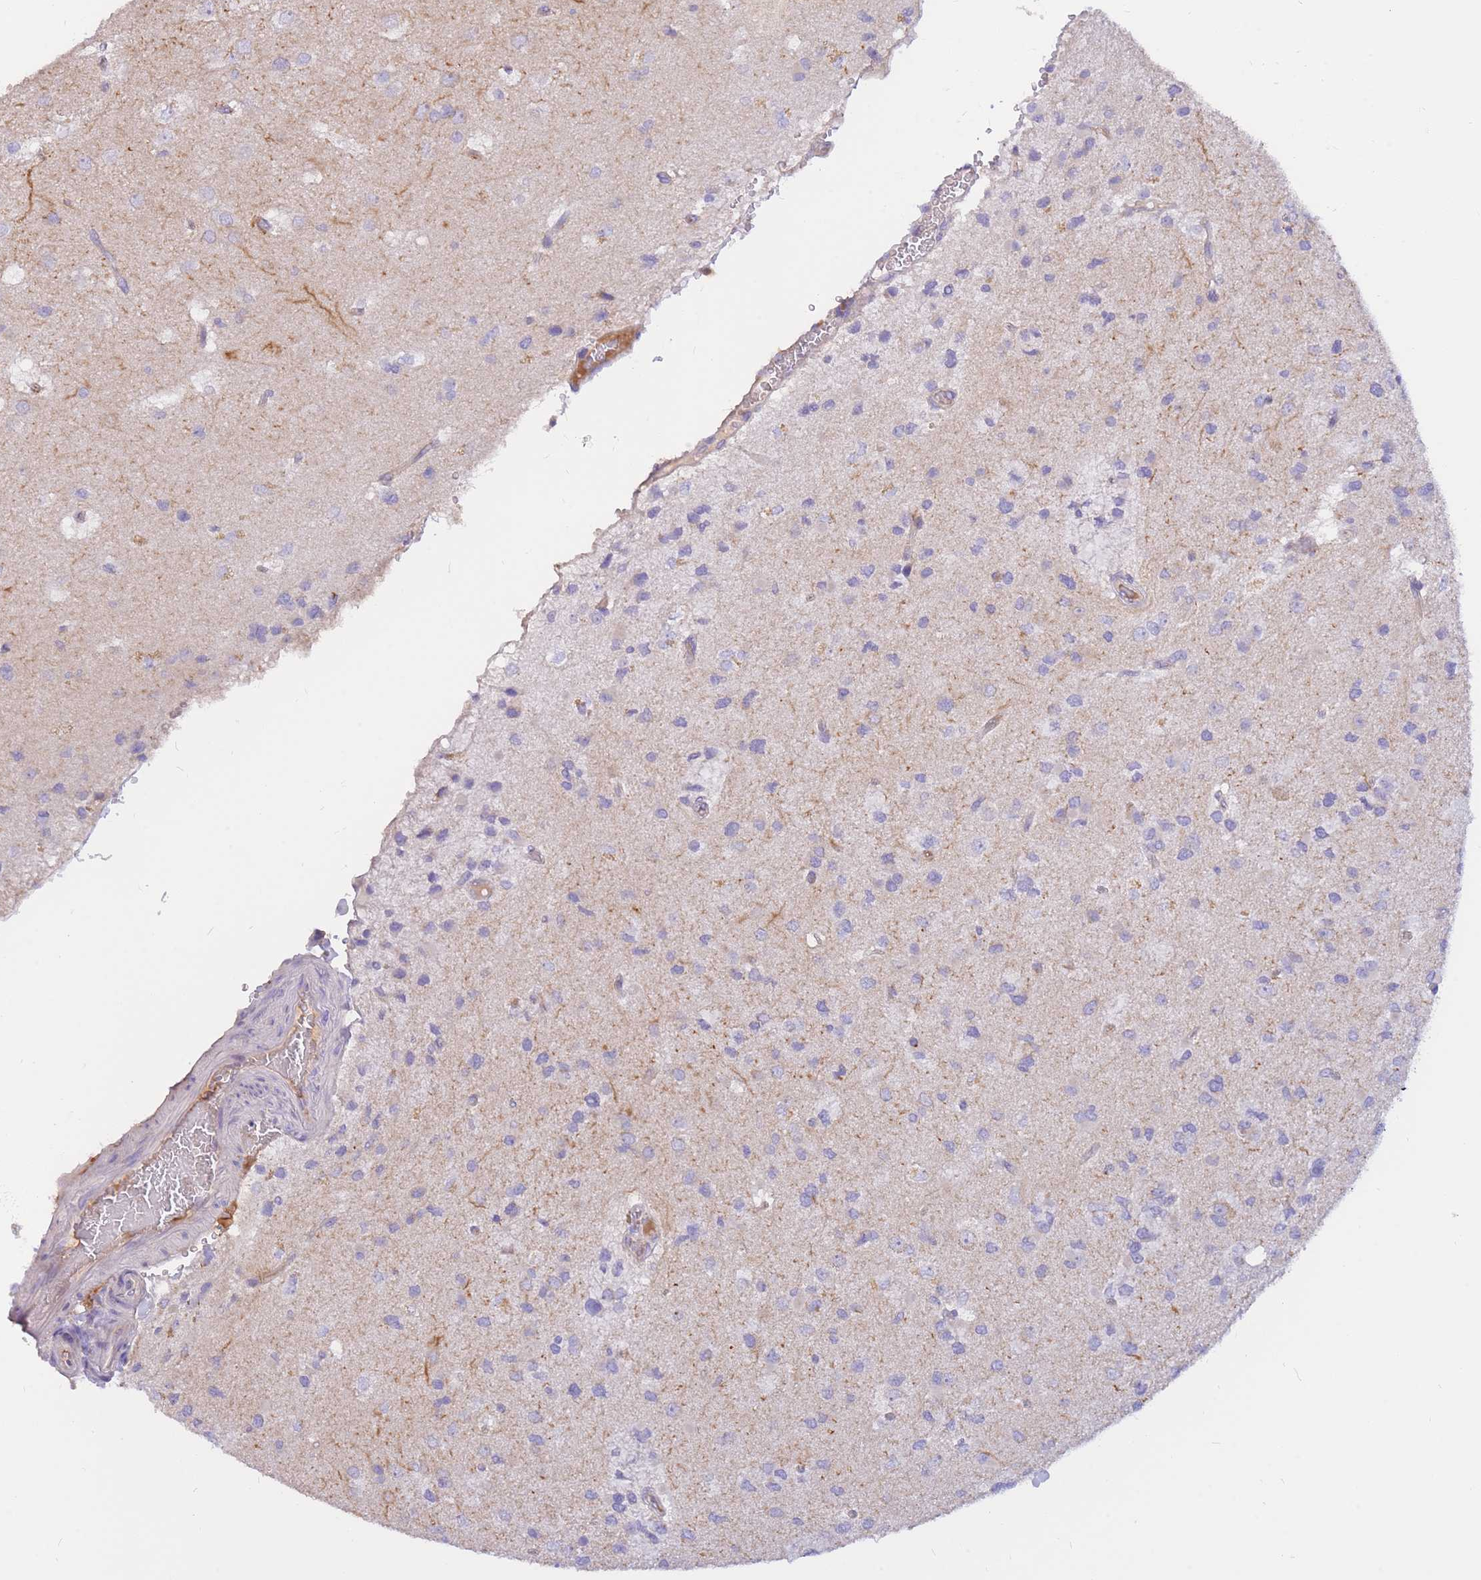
{"staining": {"intensity": "negative", "quantity": "none", "location": "none"}, "tissue": "glioma", "cell_type": "Tumor cells", "image_type": "cancer", "snomed": [{"axis": "morphology", "description": "Glioma, malignant, High grade"}, {"axis": "topography", "description": "Brain"}], "caption": "Micrograph shows no significant protein positivity in tumor cells of glioma. (Immunohistochemistry (ihc), brightfield microscopy, high magnification).", "gene": "SULT1A1", "patient": {"sex": "male", "age": 53}}